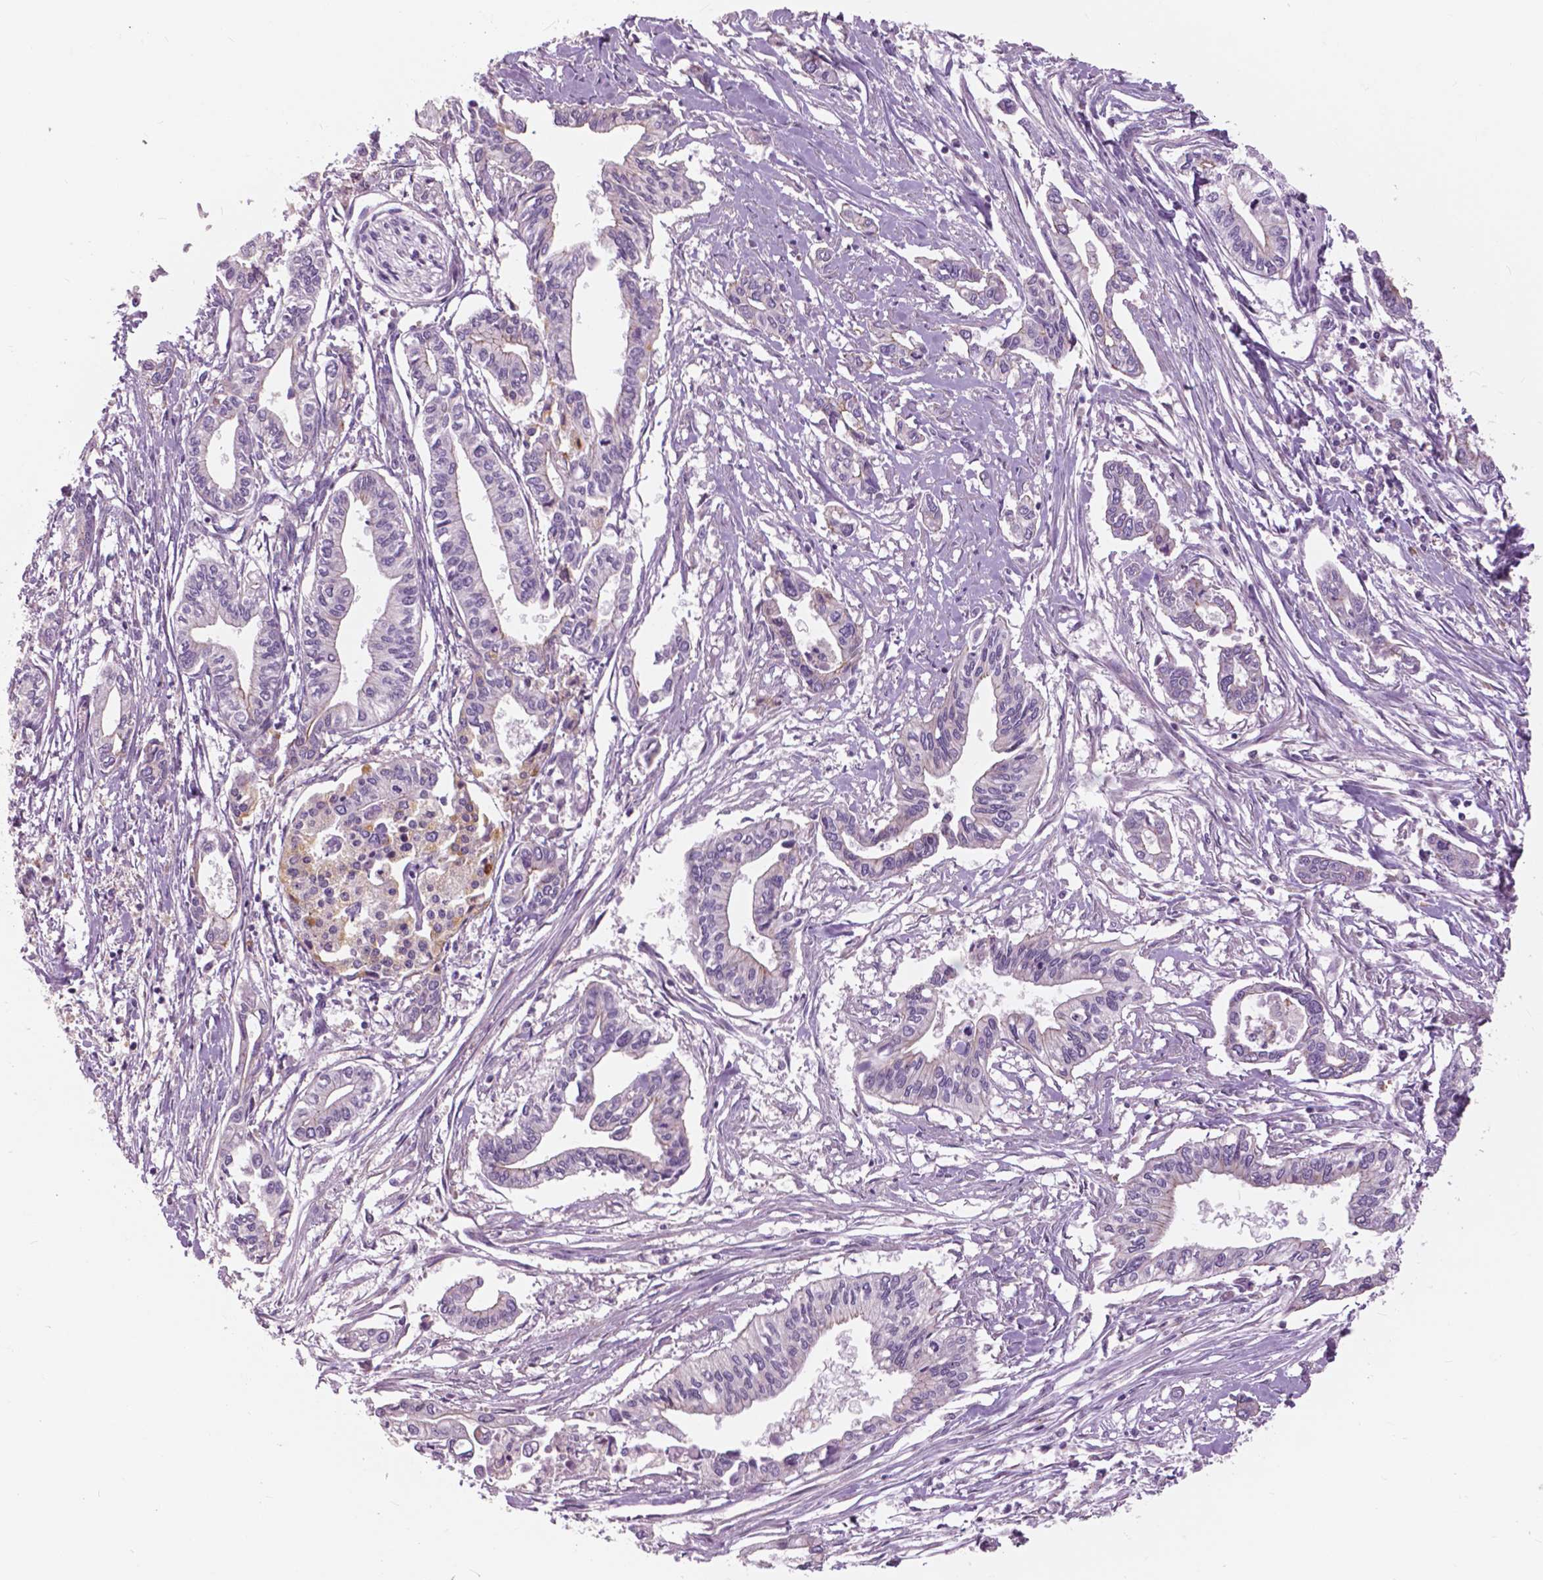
{"staining": {"intensity": "negative", "quantity": "none", "location": "none"}, "tissue": "pancreatic cancer", "cell_type": "Tumor cells", "image_type": "cancer", "snomed": [{"axis": "morphology", "description": "Adenocarcinoma, NOS"}, {"axis": "topography", "description": "Pancreas"}], "caption": "Protein analysis of pancreatic adenocarcinoma displays no significant staining in tumor cells.", "gene": "SERPINI1", "patient": {"sex": "male", "age": 60}}